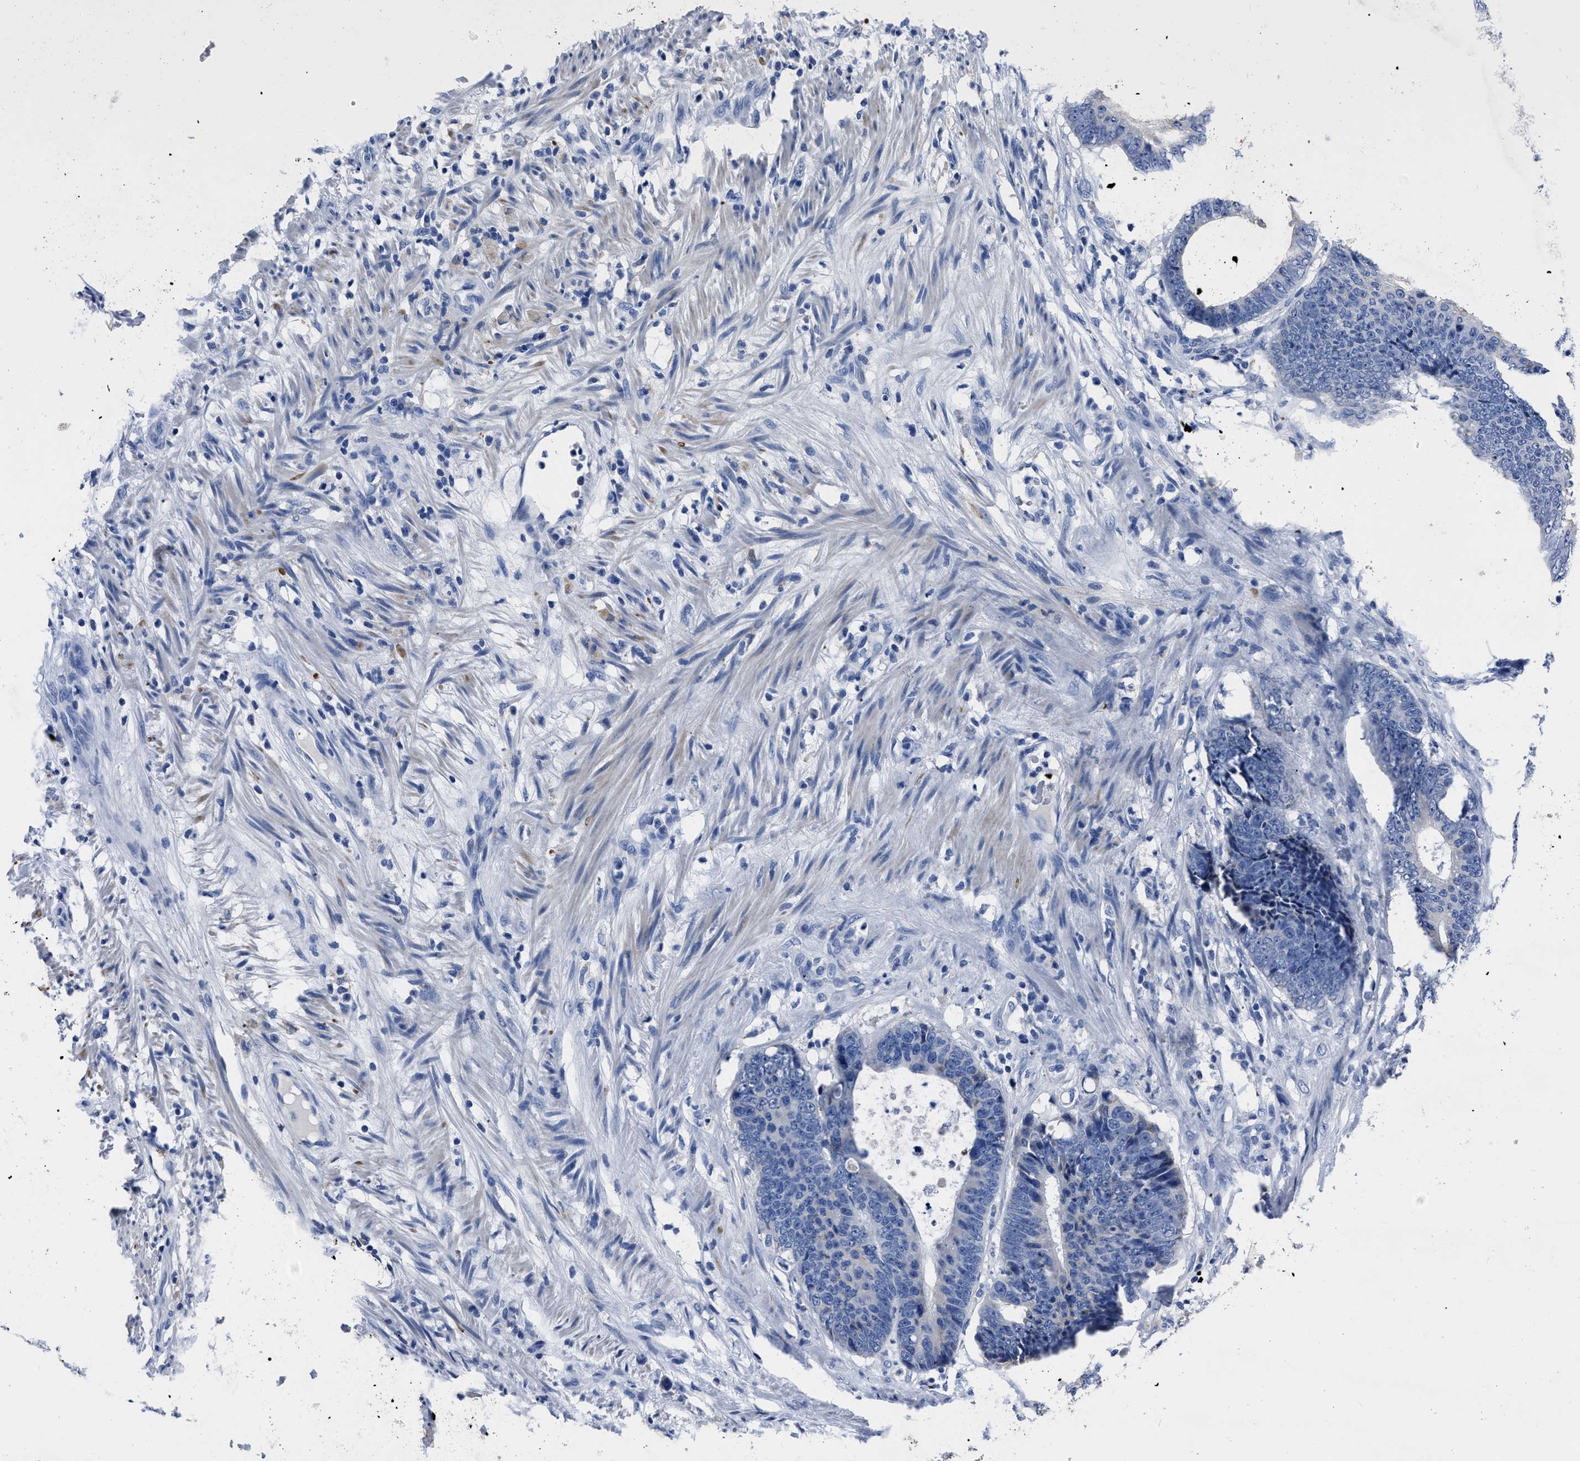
{"staining": {"intensity": "negative", "quantity": "none", "location": "none"}, "tissue": "colorectal cancer", "cell_type": "Tumor cells", "image_type": "cancer", "snomed": [{"axis": "morphology", "description": "Adenocarcinoma, NOS"}, {"axis": "topography", "description": "Colon"}], "caption": "Immunohistochemistry (IHC) of colorectal cancer exhibits no expression in tumor cells.", "gene": "MOV10L1", "patient": {"sex": "male", "age": 56}}